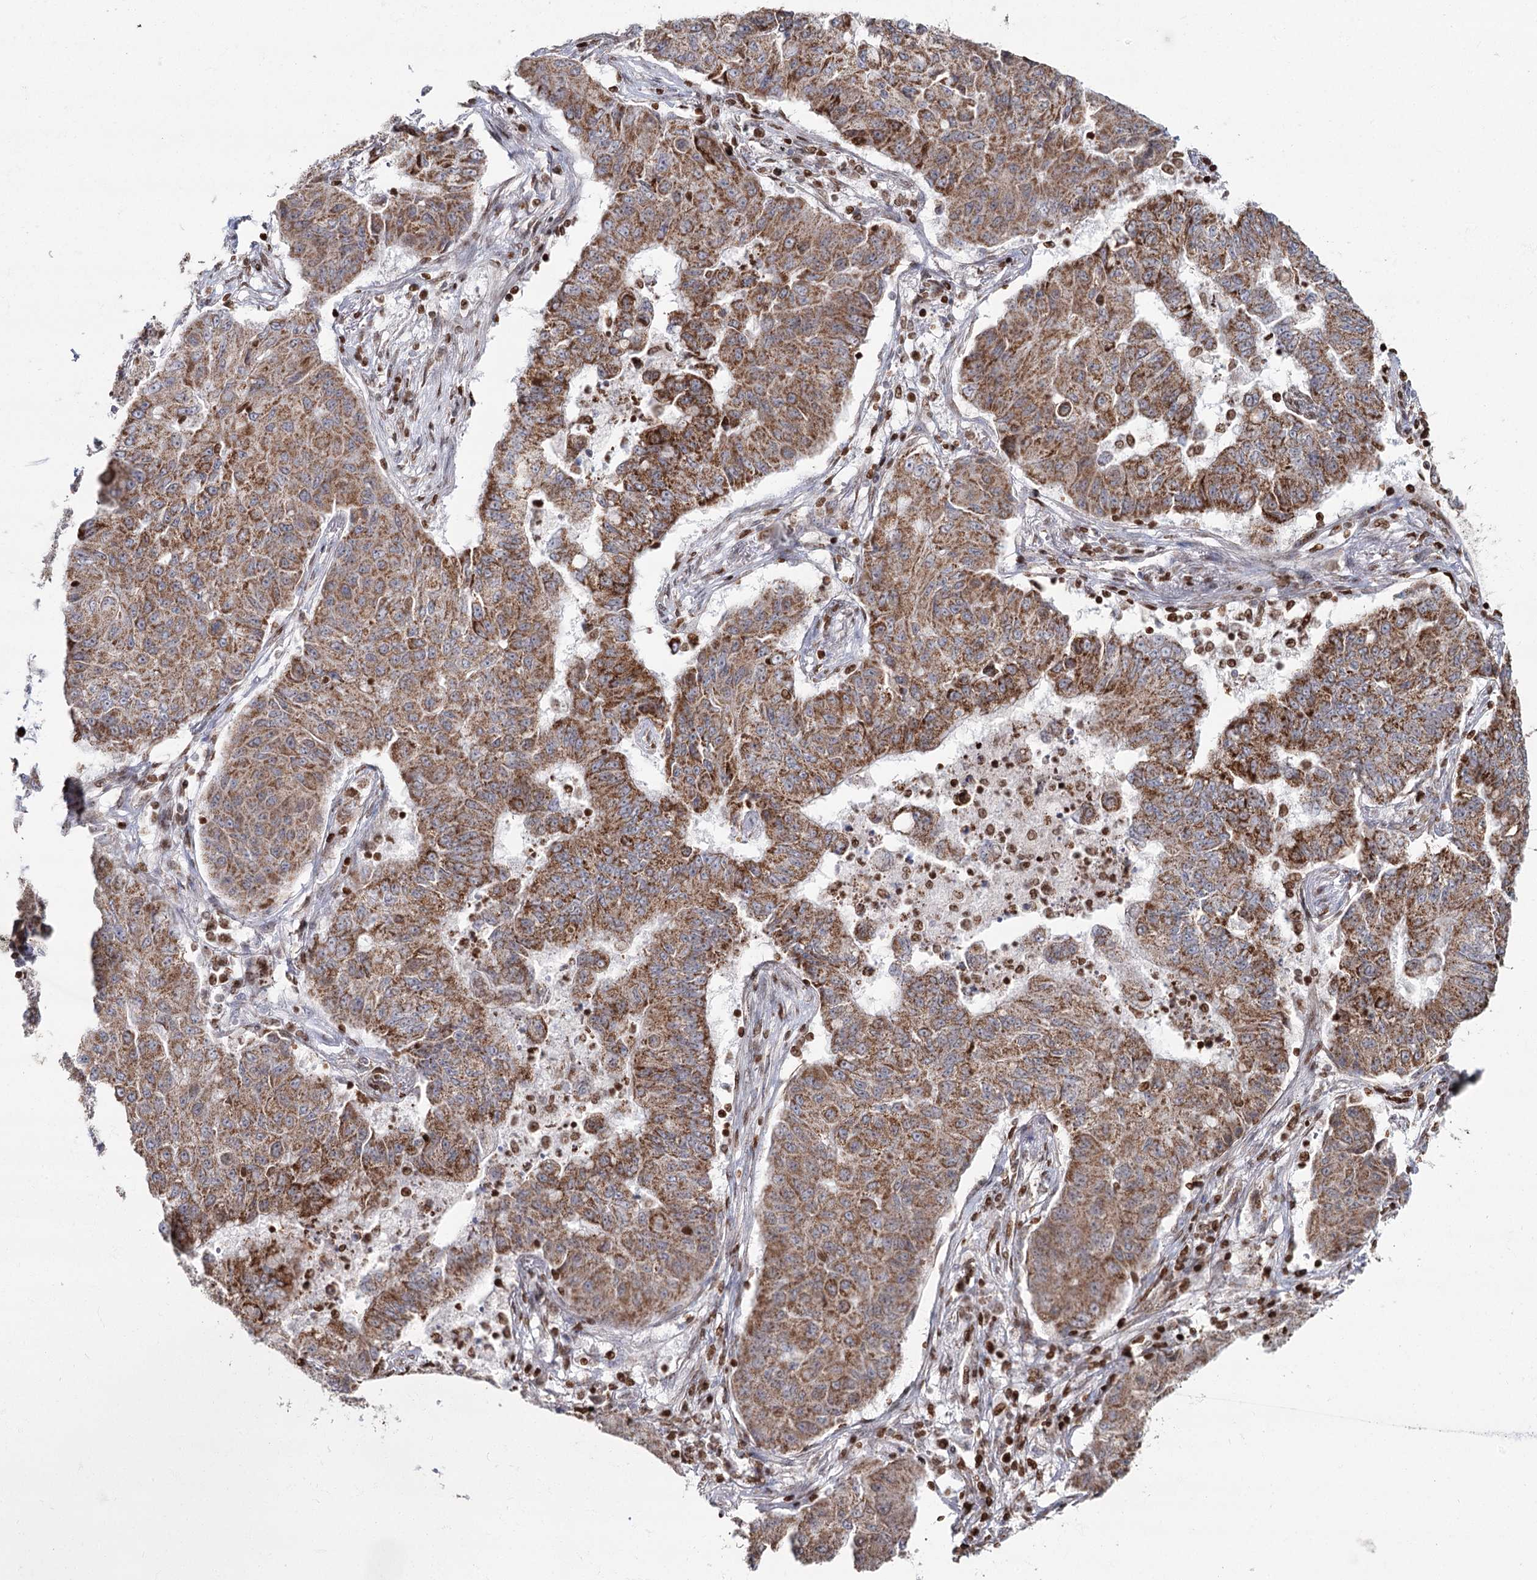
{"staining": {"intensity": "moderate", "quantity": ">75%", "location": "cytoplasmic/membranous"}, "tissue": "lung cancer", "cell_type": "Tumor cells", "image_type": "cancer", "snomed": [{"axis": "morphology", "description": "Squamous cell carcinoma, NOS"}, {"axis": "topography", "description": "Lung"}], "caption": "IHC (DAB (3,3'-diaminobenzidine)) staining of squamous cell carcinoma (lung) exhibits moderate cytoplasmic/membranous protein staining in approximately >75% of tumor cells.", "gene": "PDHX", "patient": {"sex": "male", "age": 74}}